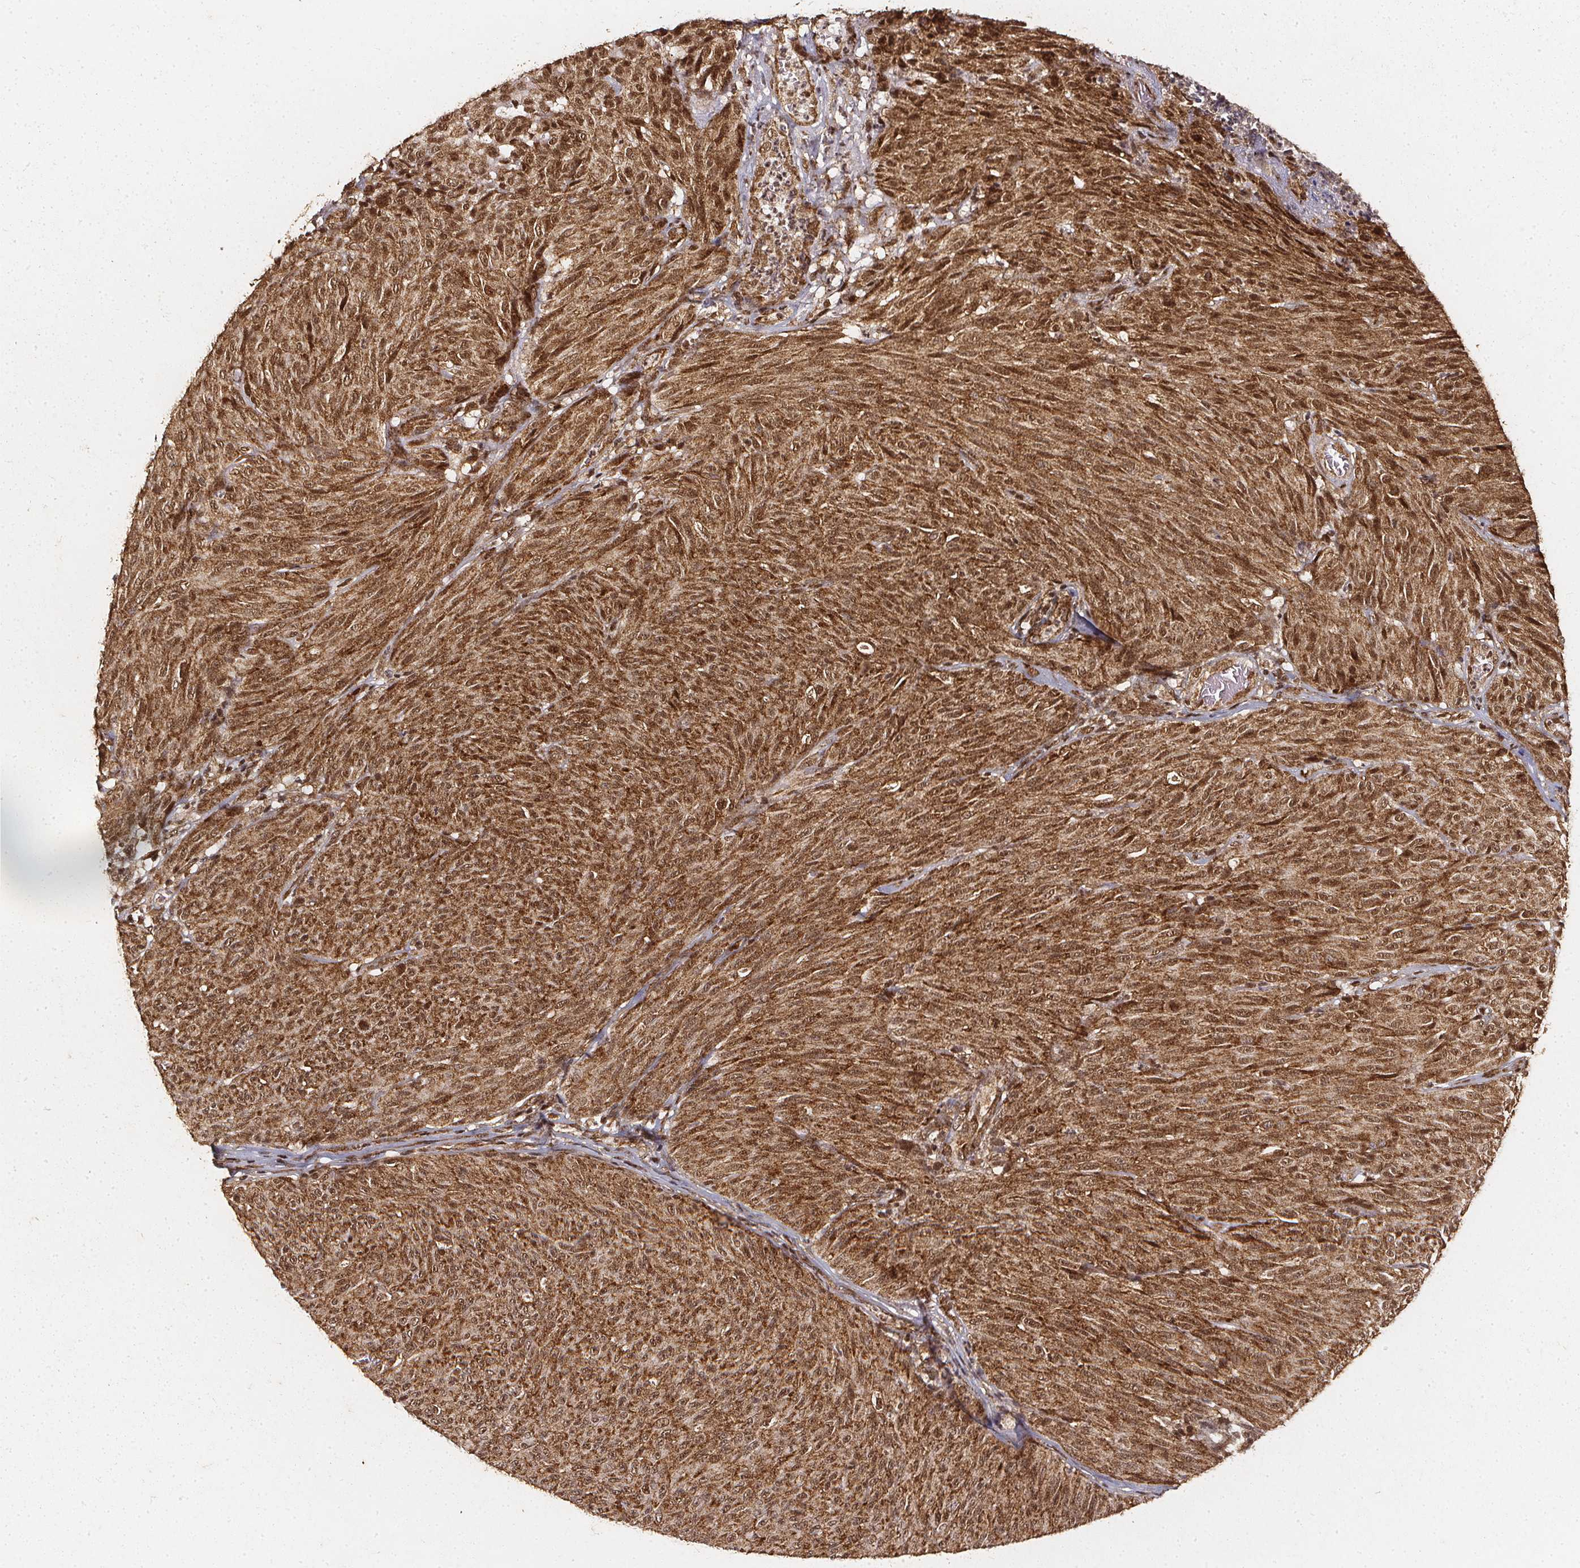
{"staining": {"intensity": "moderate", "quantity": ">75%", "location": "cytoplasmic/membranous,nuclear"}, "tissue": "melanoma", "cell_type": "Tumor cells", "image_type": "cancer", "snomed": [{"axis": "morphology", "description": "Malignant melanoma, NOS"}, {"axis": "topography", "description": "Skin"}], "caption": "Immunohistochemistry micrograph of human malignant melanoma stained for a protein (brown), which shows medium levels of moderate cytoplasmic/membranous and nuclear positivity in approximately >75% of tumor cells.", "gene": "SMN1", "patient": {"sex": "male", "age": 85}}